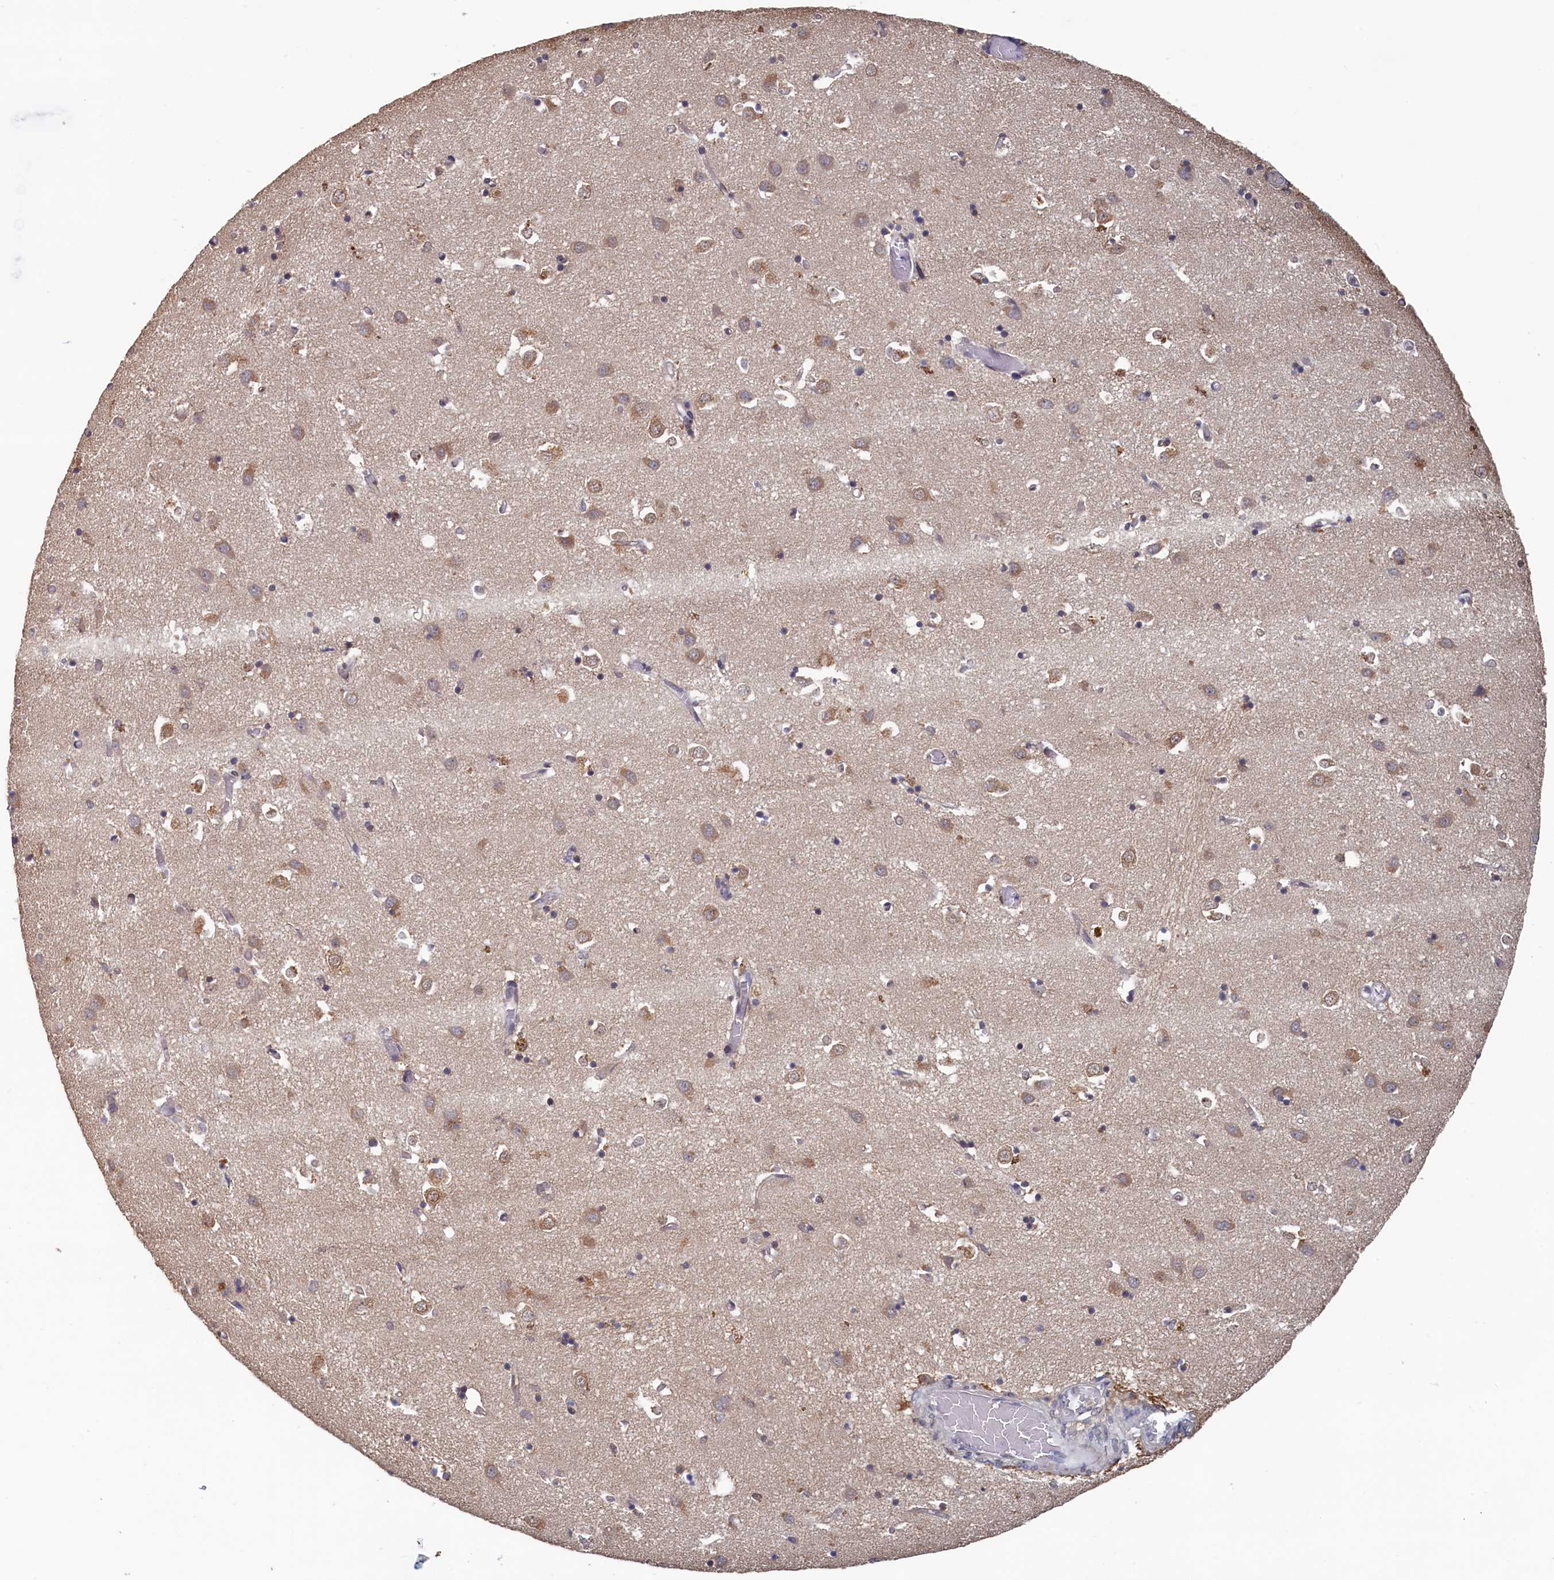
{"staining": {"intensity": "moderate", "quantity": "<25%", "location": "nuclear"}, "tissue": "caudate", "cell_type": "Glial cells", "image_type": "normal", "snomed": [{"axis": "morphology", "description": "Normal tissue, NOS"}, {"axis": "topography", "description": "Lateral ventricle wall"}], "caption": "Moderate nuclear staining is identified in approximately <25% of glial cells in benign caudate. (DAB (3,3'-diaminobenzidine) IHC, brown staining for protein, blue staining for nuclei).", "gene": "AHCY", "patient": {"sex": "male", "age": 70}}